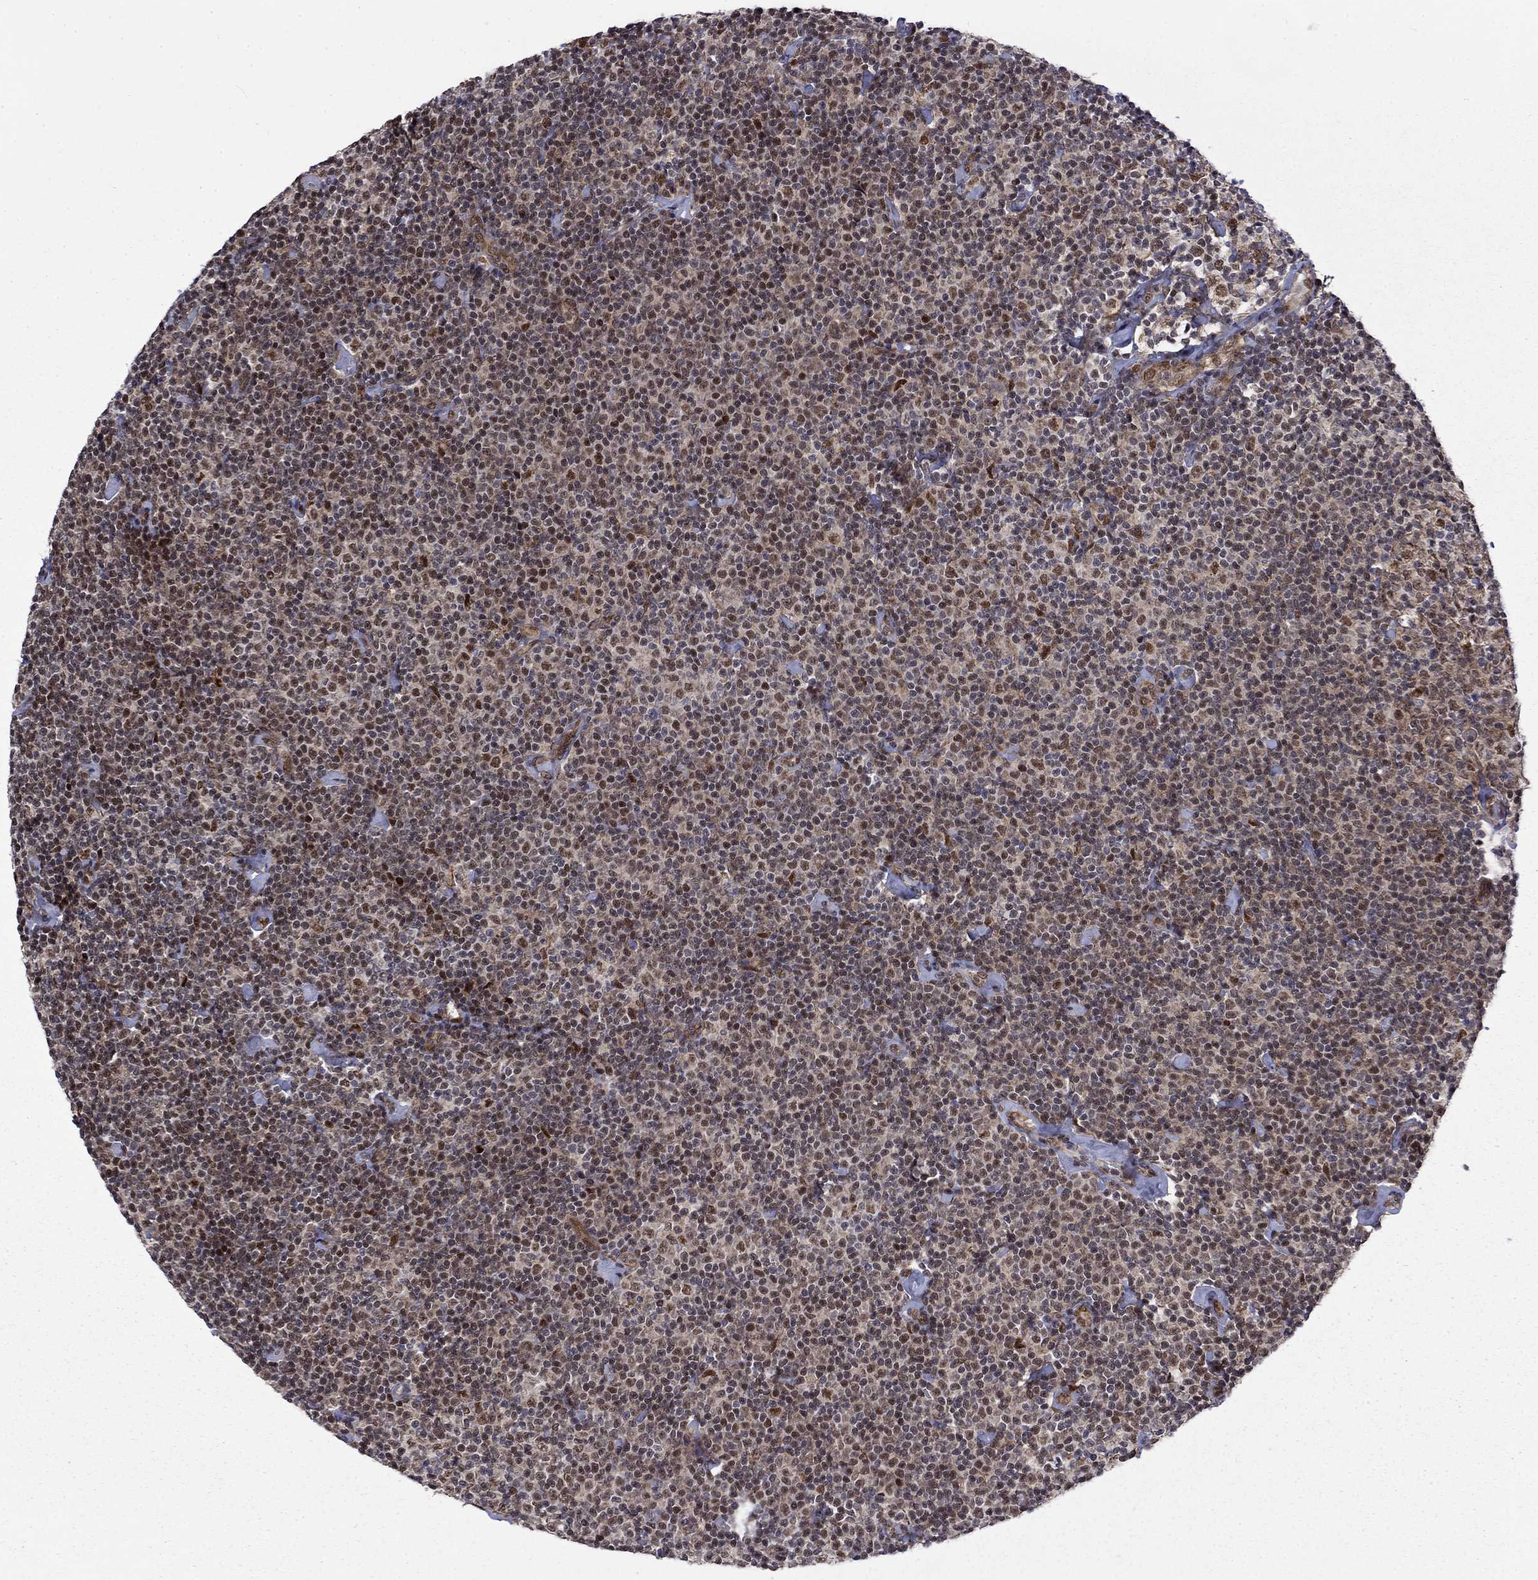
{"staining": {"intensity": "moderate", "quantity": "<25%", "location": "nuclear"}, "tissue": "lymphoma", "cell_type": "Tumor cells", "image_type": "cancer", "snomed": [{"axis": "morphology", "description": "Malignant lymphoma, non-Hodgkin's type, Low grade"}, {"axis": "topography", "description": "Lymph node"}], "caption": "This image exhibits immunohistochemistry staining of lymphoma, with low moderate nuclear staining in approximately <25% of tumor cells.", "gene": "KPNA3", "patient": {"sex": "male", "age": 81}}